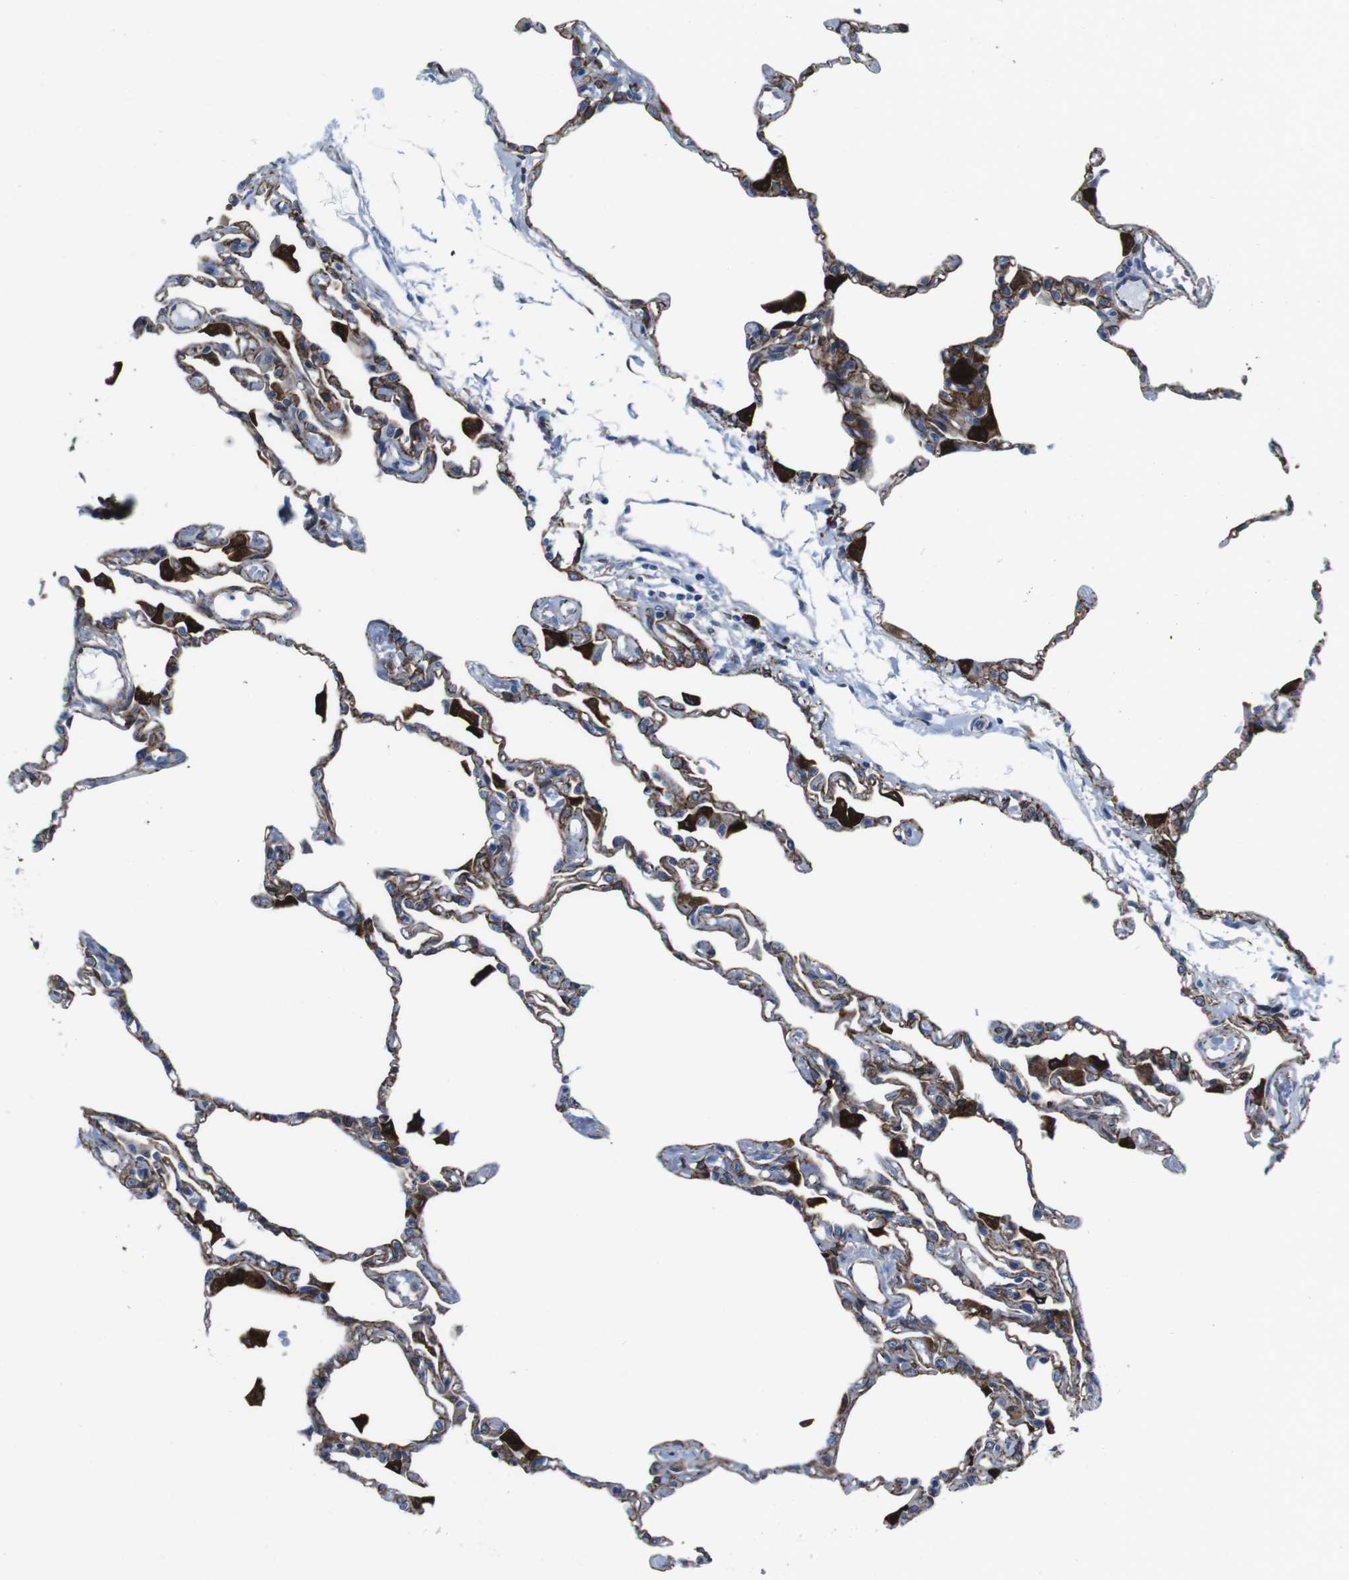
{"staining": {"intensity": "strong", "quantity": "25%-75%", "location": "cytoplasmic/membranous"}, "tissue": "lung", "cell_type": "Alveolar cells", "image_type": "normal", "snomed": [{"axis": "morphology", "description": "Normal tissue, NOS"}, {"axis": "topography", "description": "Lung"}], "caption": "Immunohistochemical staining of normal human lung exhibits strong cytoplasmic/membranous protein expression in about 25%-75% of alveolar cells. The staining is performed using DAB (3,3'-diaminobenzidine) brown chromogen to label protein expression. The nuclei are counter-stained blue using hematoxylin.", "gene": "NUMB", "patient": {"sex": "female", "age": 49}}